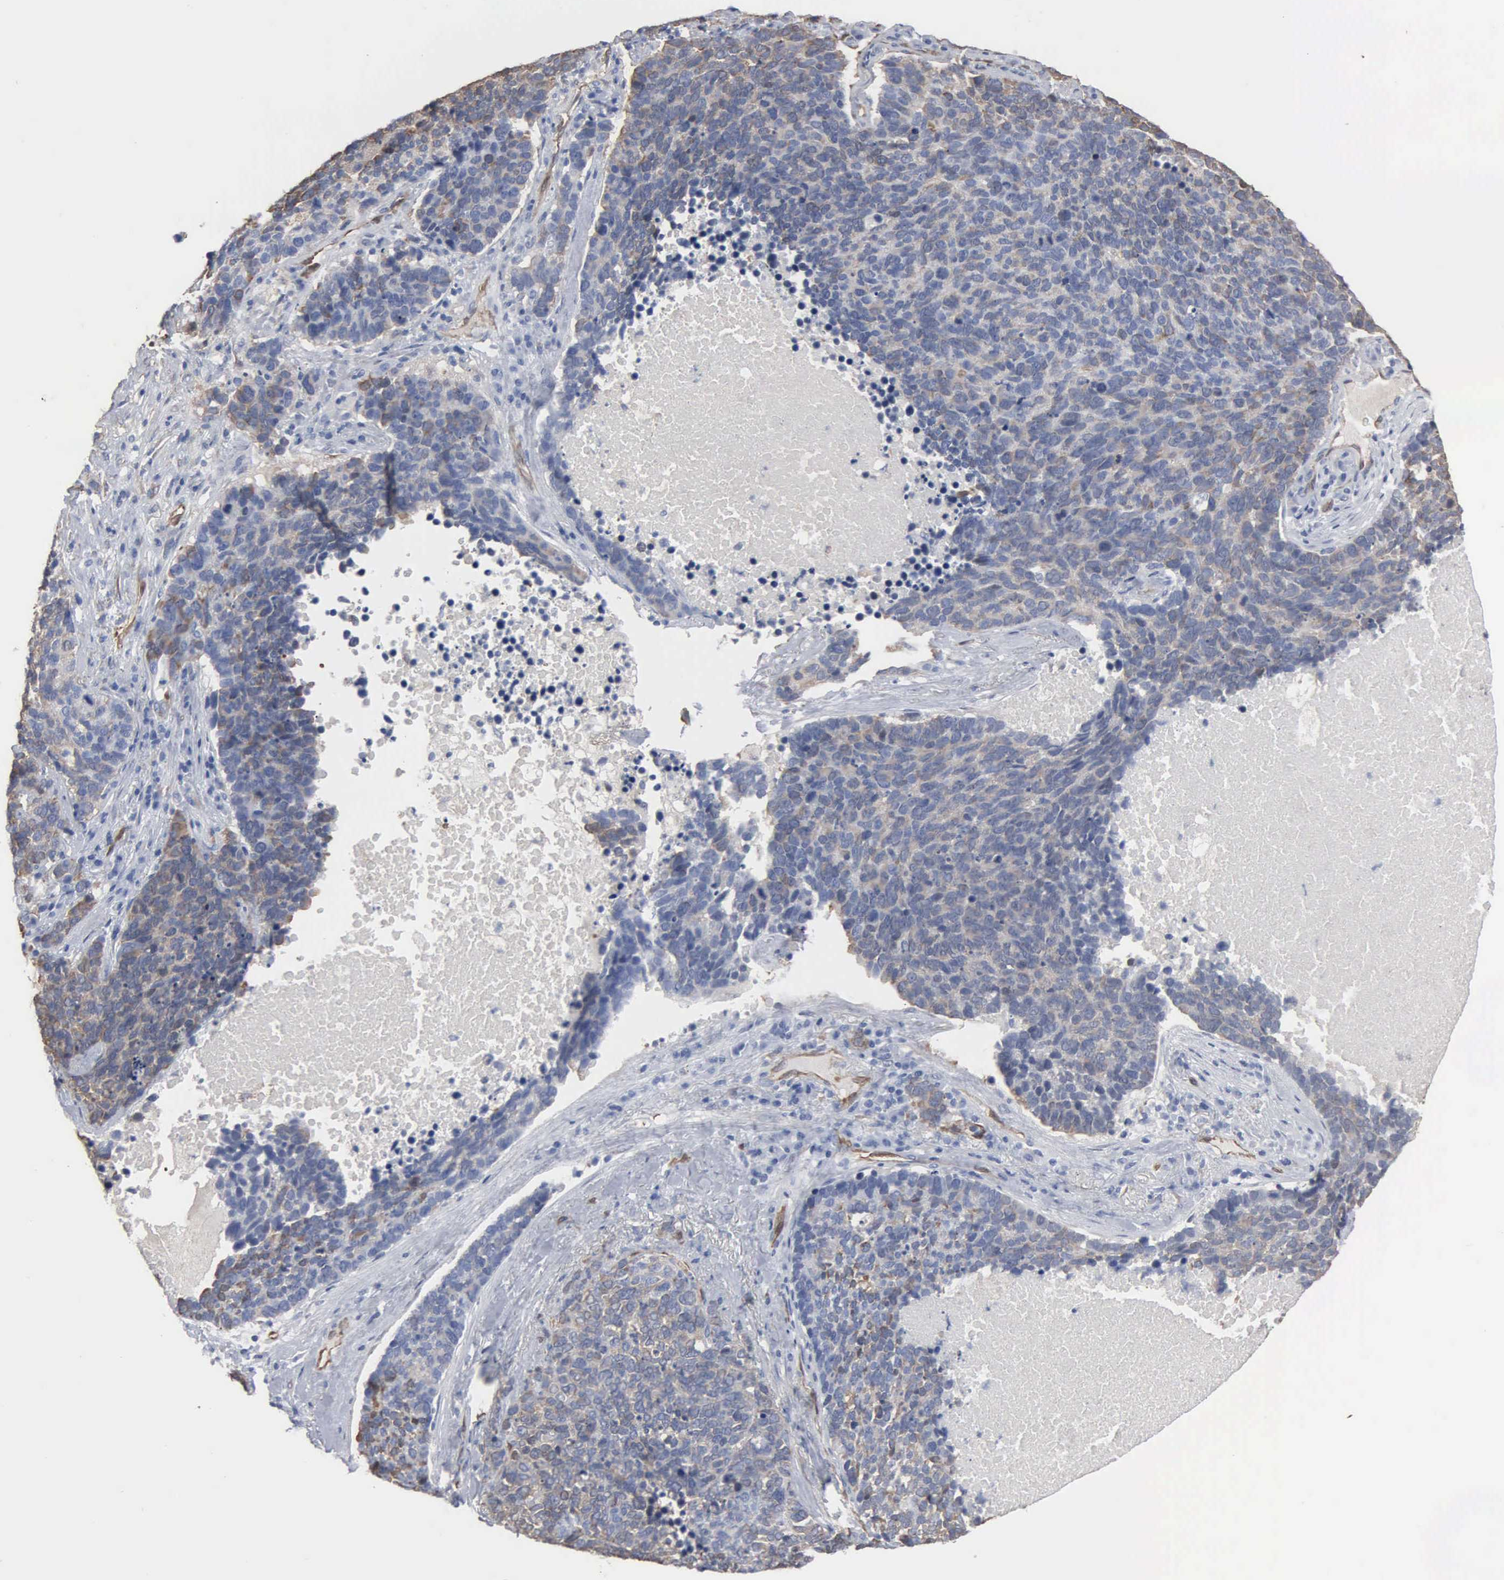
{"staining": {"intensity": "negative", "quantity": "none", "location": "none"}, "tissue": "lung cancer", "cell_type": "Tumor cells", "image_type": "cancer", "snomed": [{"axis": "morphology", "description": "Neoplasm, malignant, NOS"}, {"axis": "topography", "description": "Lung"}], "caption": "High magnification brightfield microscopy of malignant neoplasm (lung) stained with DAB (3,3'-diaminobenzidine) (brown) and counterstained with hematoxylin (blue): tumor cells show no significant staining. (DAB (3,3'-diaminobenzidine) immunohistochemistry, high magnification).", "gene": "FSCN1", "patient": {"sex": "female", "age": 75}}